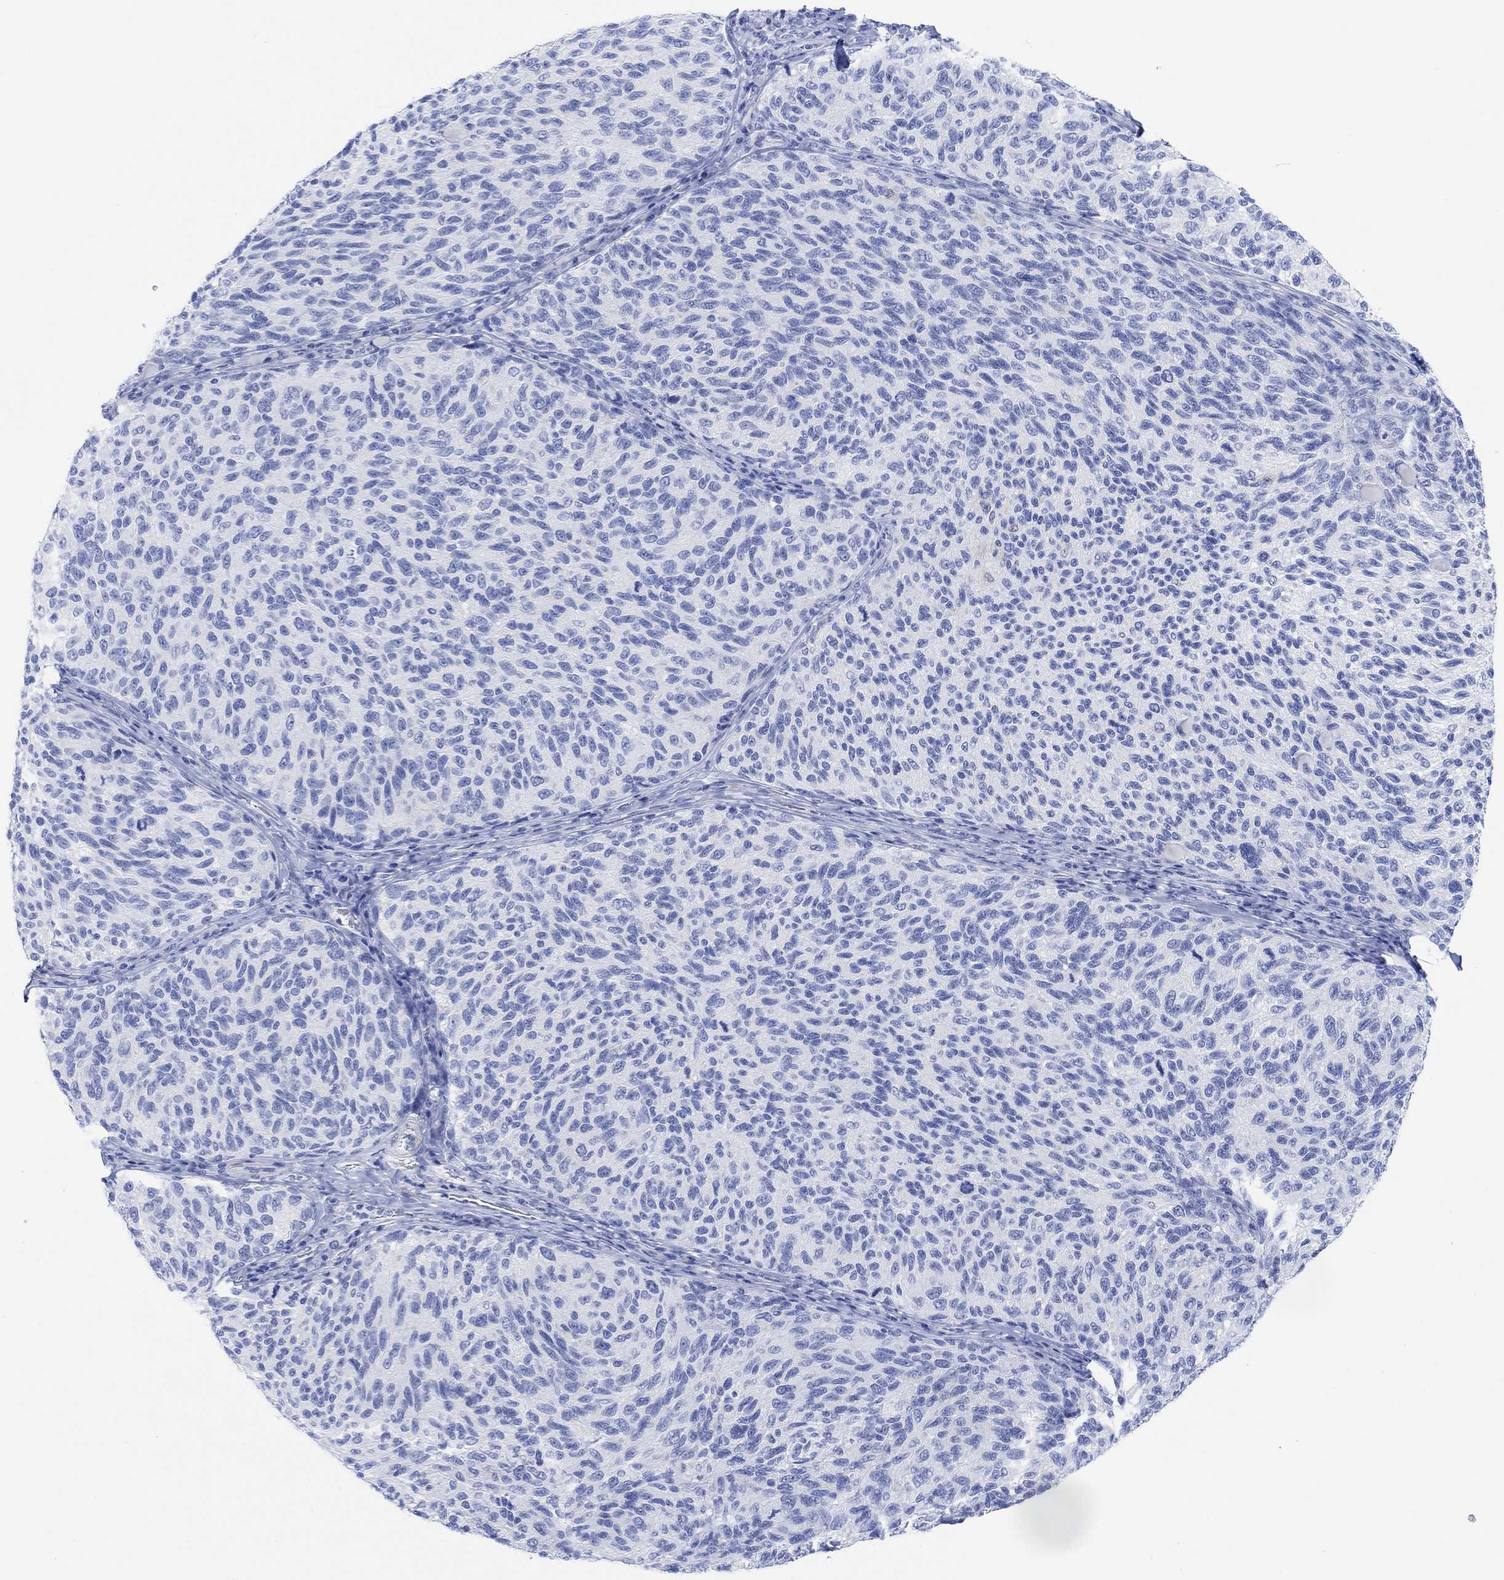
{"staining": {"intensity": "negative", "quantity": "none", "location": "none"}, "tissue": "melanoma", "cell_type": "Tumor cells", "image_type": "cancer", "snomed": [{"axis": "morphology", "description": "Malignant melanoma, NOS"}, {"axis": "topography", "description": "Skin"}], "caption": "An immunohistochemistry (IHC) micrograph of malignant melanoma is shown. There is no staining in tumor cells of malignant melanoma.", "gene": "ANKRD33", "patient": {"sex": "female", "age": 73}}